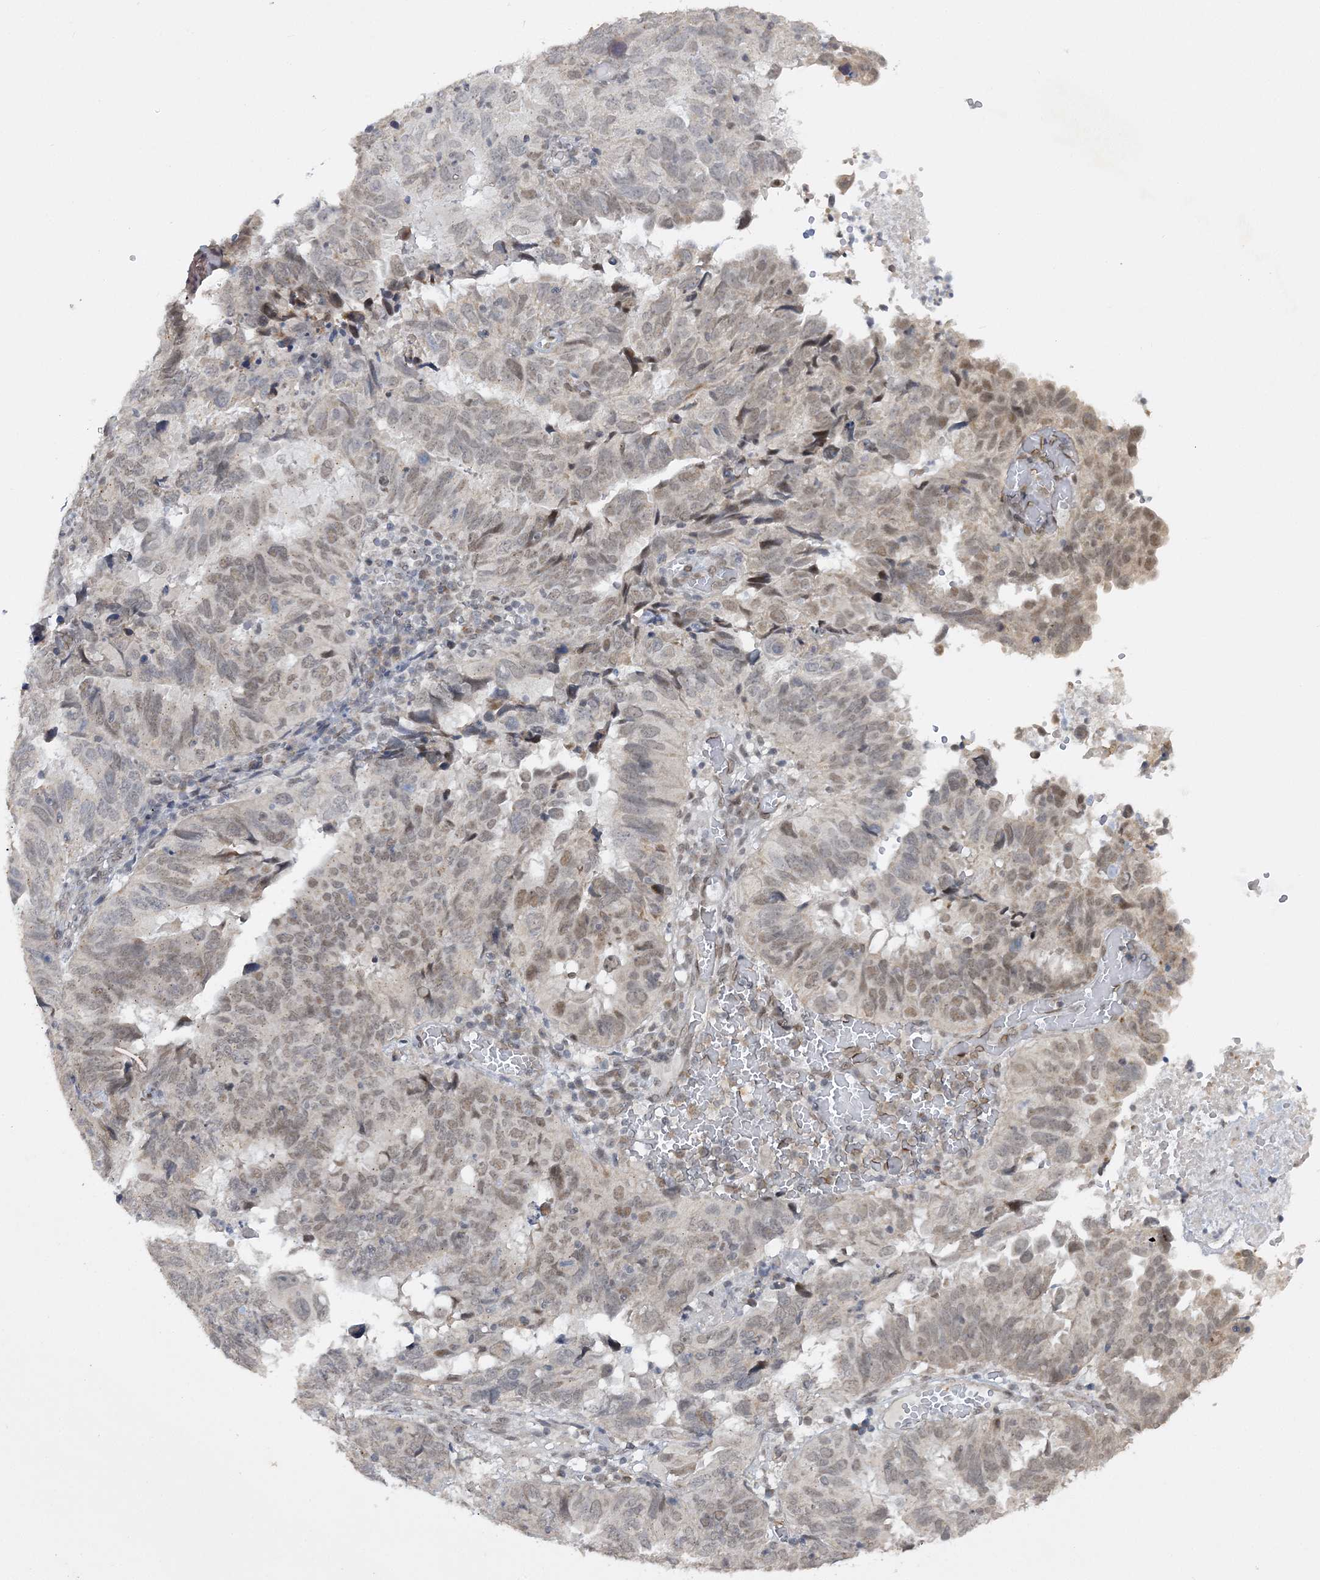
{"staining": {"intensity": "weak", "quantity": "<25%", "location": "nuclear"}, "tissue": "endometrial cancer", "cell_type": "Tumor cells", "image_type": "cancer", "snomed": [{"axis": "morphology", "description": "Adenocarcinoma, NOS"}, {"axis": "topography", "description": "Uterus"}], "caption": "The immunohistochemistry histopathology image has no significant expression in tumor cells of adenocarcinoma (endometrial) tissue.", "gene": "WAC", "patient": {"sex": "female", "age": 77}}